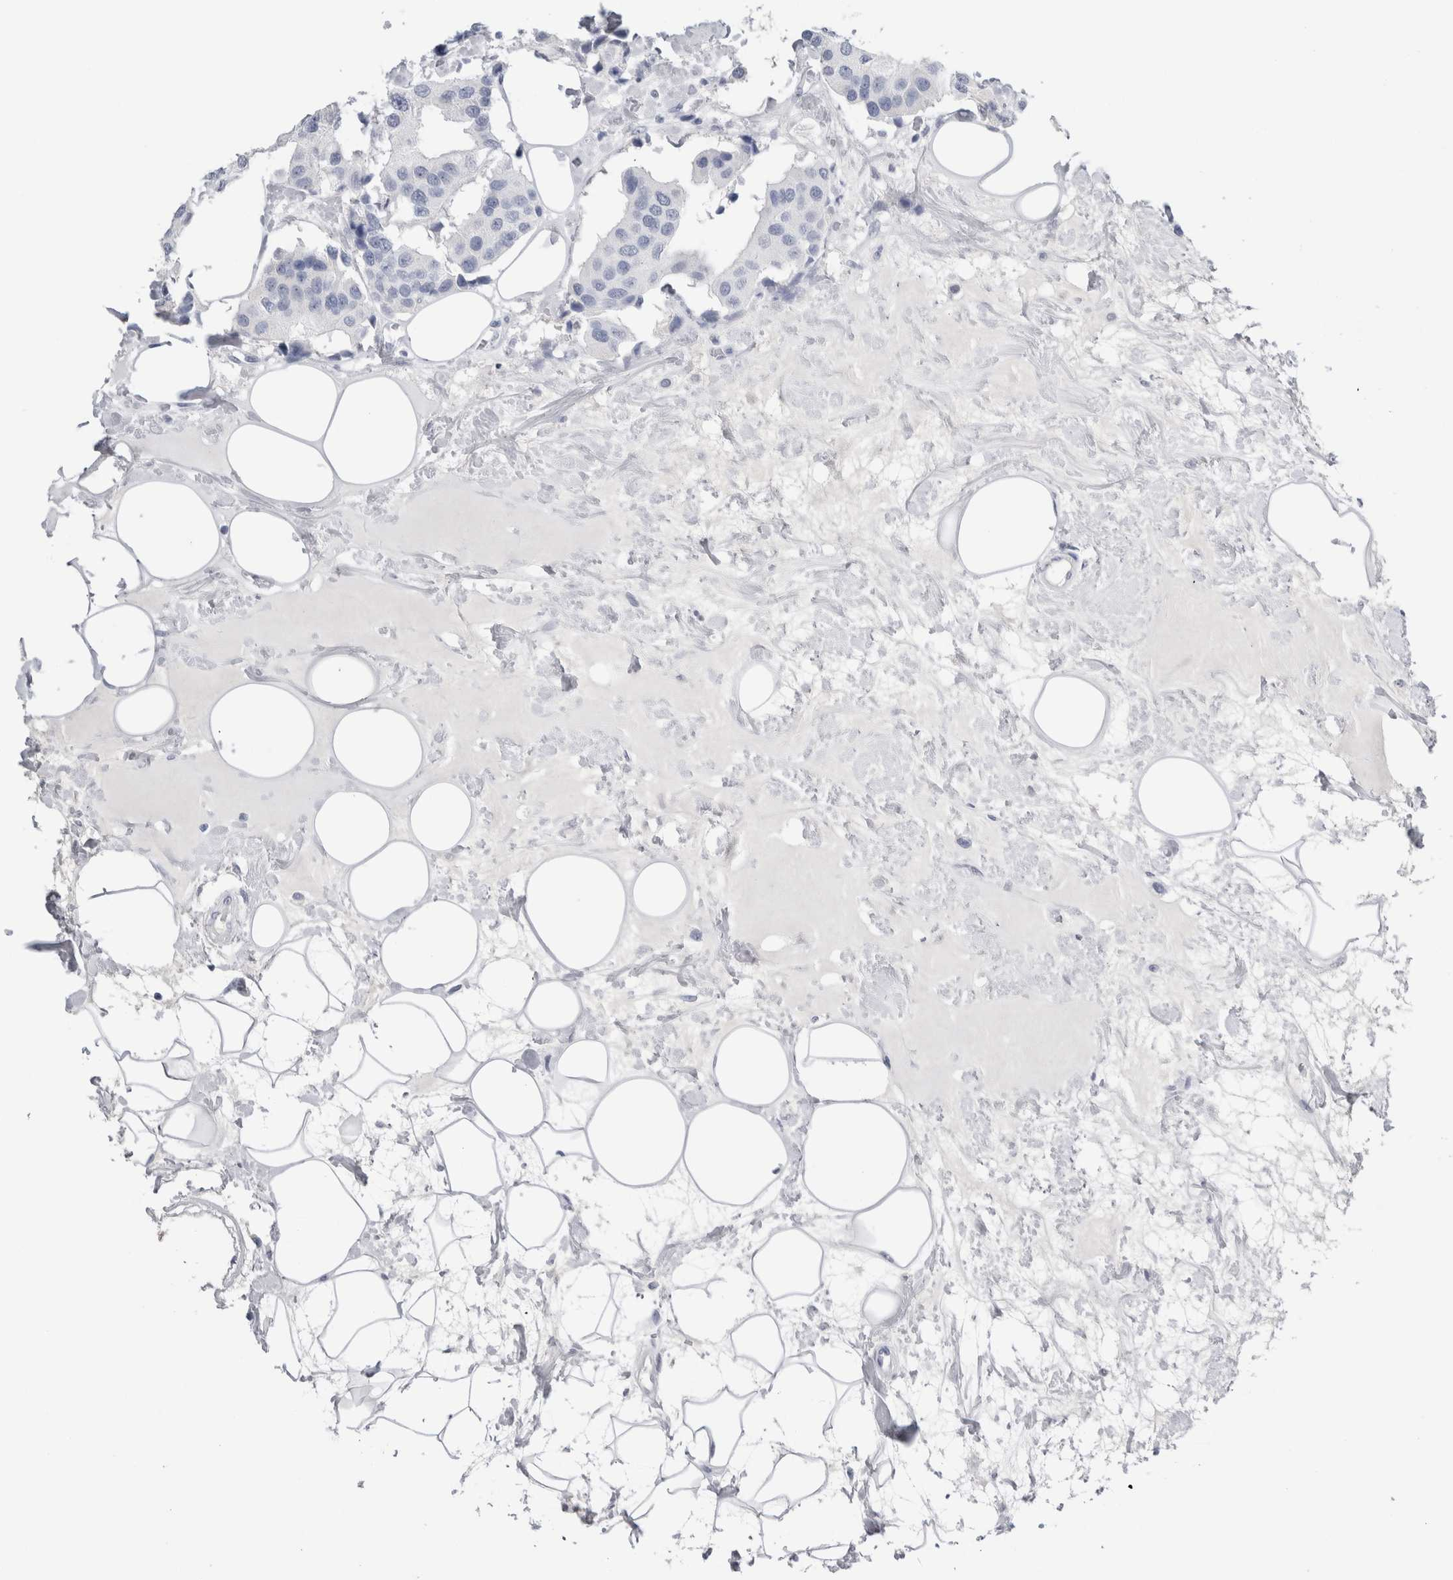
{"staining": {"intensity": "negative", "quantity": "none", "location": "none"}, "tissue": "breast cancer", "cell_type": "Tumor cells", "image_type": "cancer", "snomed": [{"axis": "morphology", "description": "Normal tissue, NOS"}, {"axis": "morphology", "description": "Duct carcinoma"}, {"axis": "topography", "description": "Breast"}], "caption": "This image is of breast cancer stained with immunohistochemistry (IHC) to label a protein in brown with the nuclei are counter-stained blue. There is no expression in tumor cells.", "gene": "S100A12", "patient": {"sex": "female", "age": 39}}